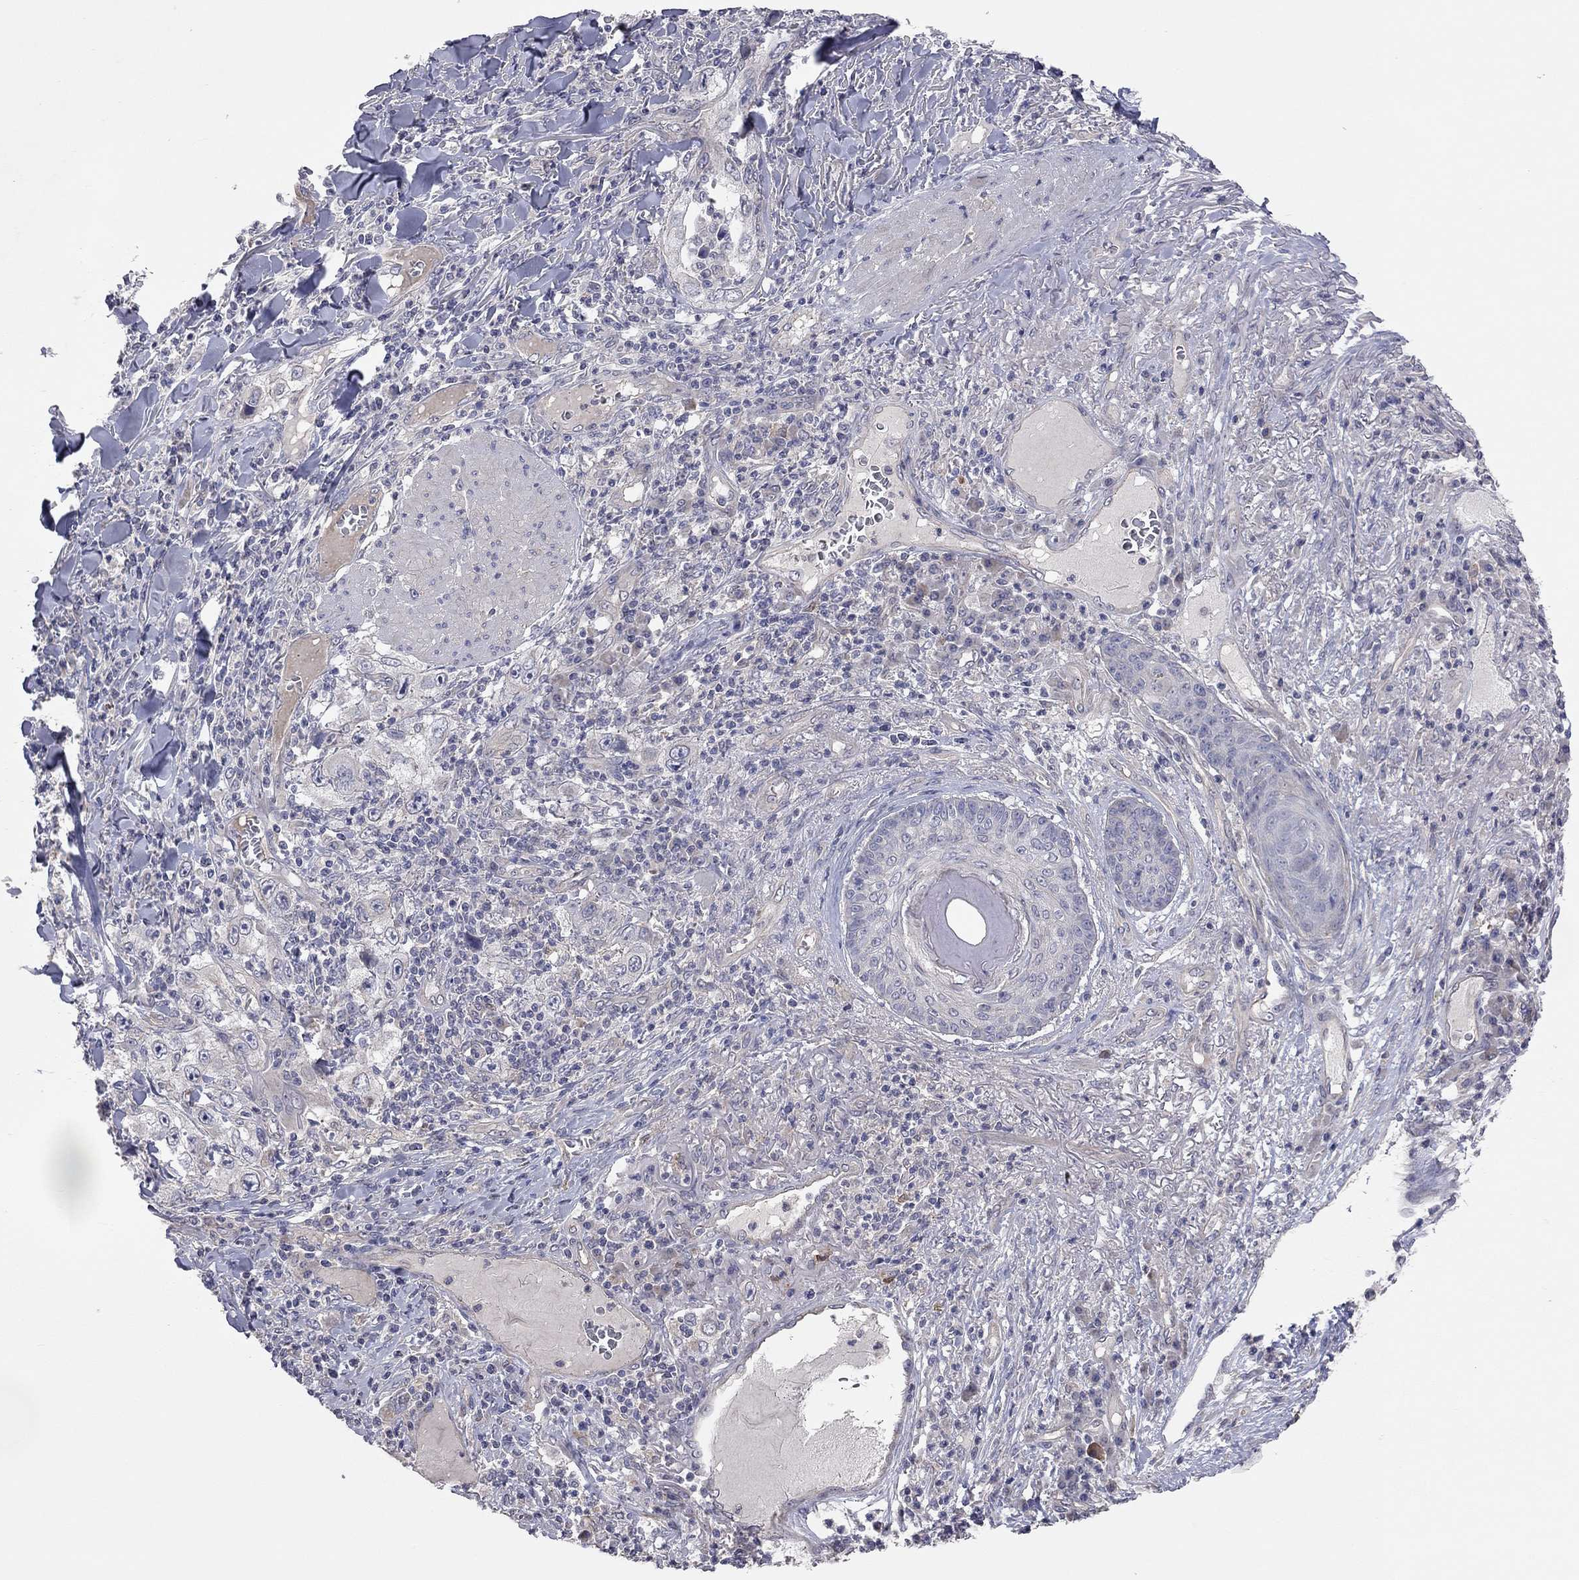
{"staining": {"intensity": "negative", "quantity": "none", "location": "none"}, "tissue": "skin cancer", "cell_type": "Tumor cells", "image_type": "cancer", "snomed": [{"axis": "morphology", "description": "Squamous cell carcinoma, NOS"}, {"axis": "topography", "description": "Skin"}], "caption": "Immunohistochemistry of squamous cell carcinoma (skin) reveals no expression in tumor cells. (DAB IHC visualized using brightfield microscopy, high magnification).", "gene": "KCNB1", "patient": {"sex": "male", "age": 82}}